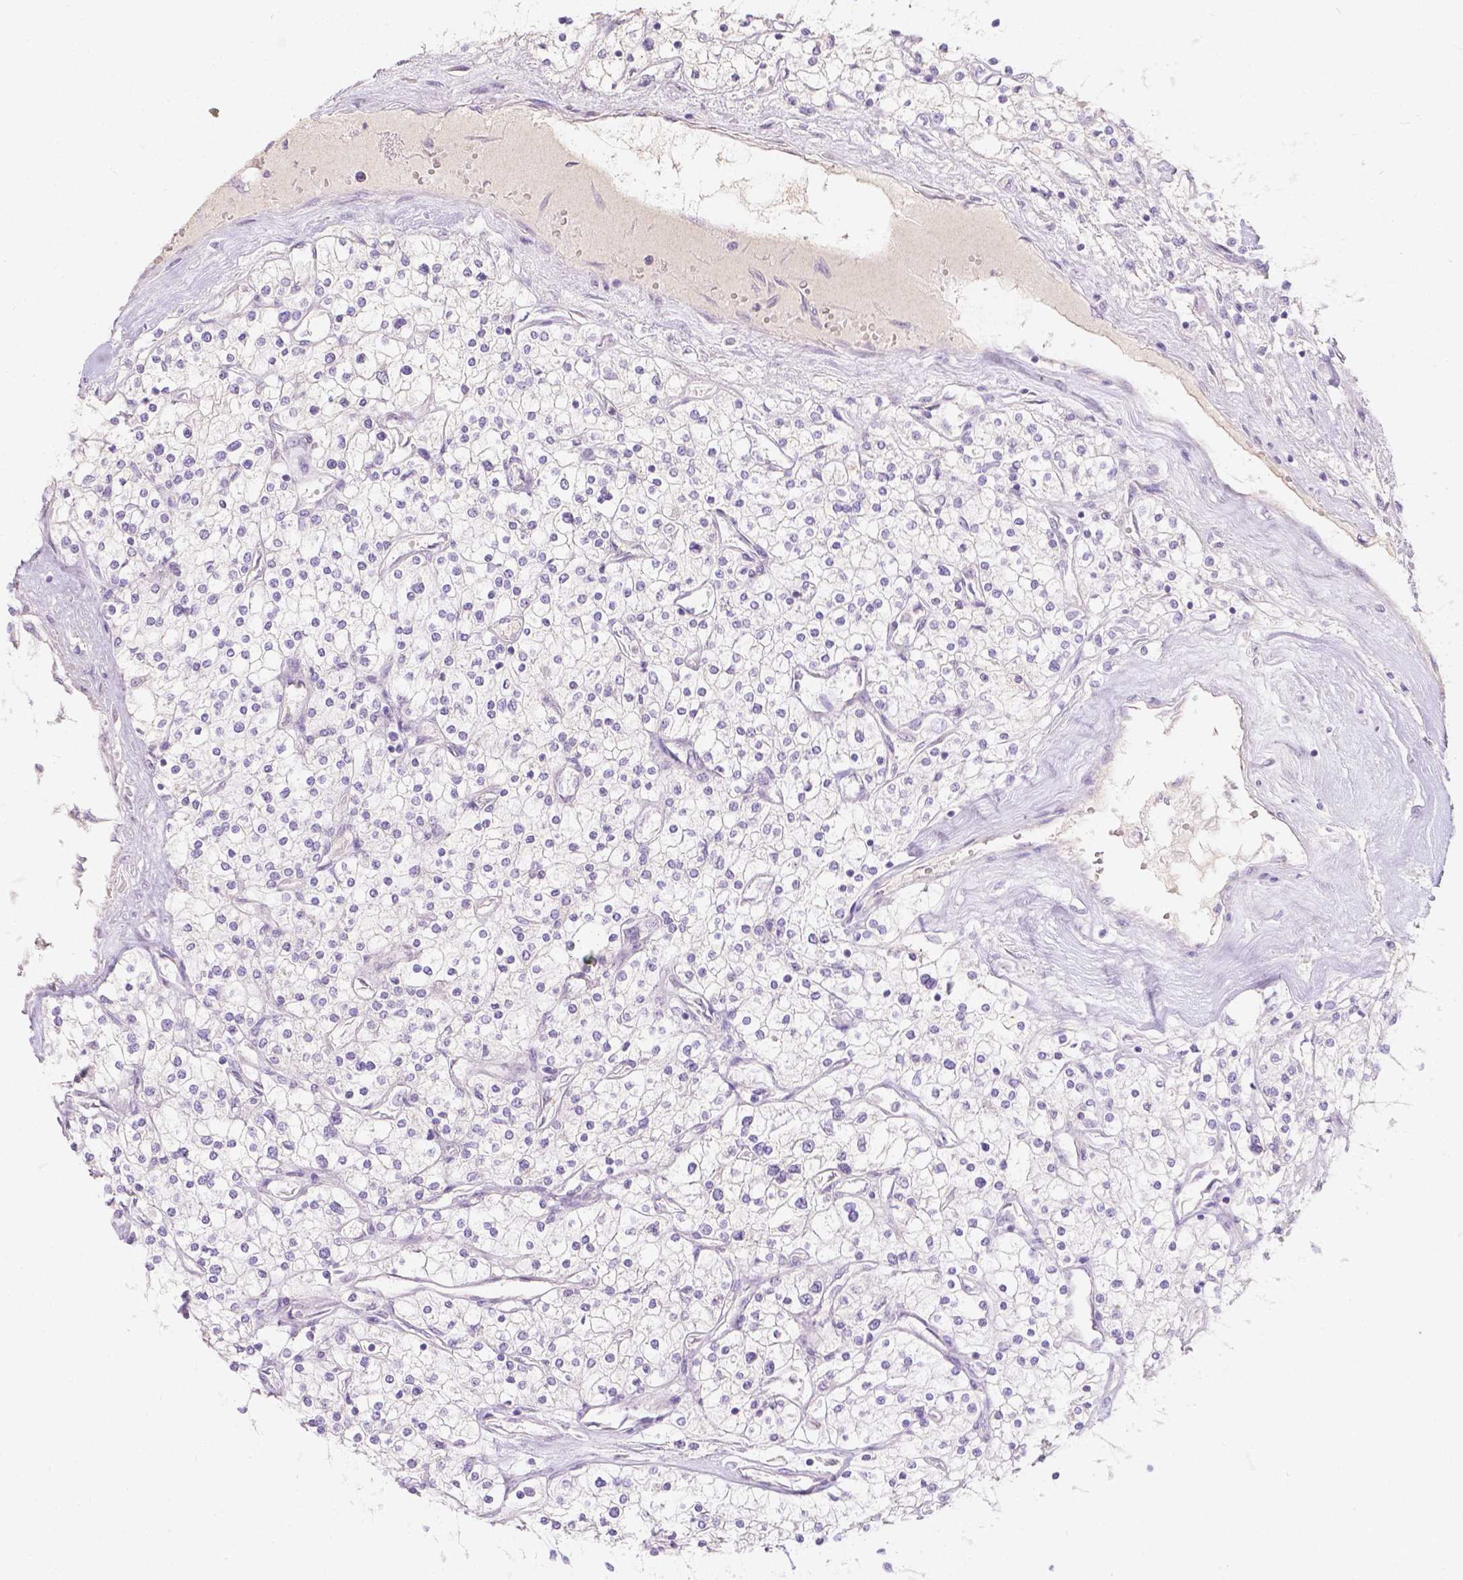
{"staining": {"intensity": "negative", "quantity": "none", "location": "none"}, "tissue": "renal cancer", "cell_type": "Tumor cells", "image_type": "cancer", "snomed": [{"axis": "morphology", "description": "Adenocarcinoma, NOS"}, {"axis": "topography", "description": "Kidney"}], "caption": "The photomicrograph demonstrates no staining of tumor cells in renal cancer.", "gene": "DCAF4L1", "patient": {"sex": "male", "age": 80}}